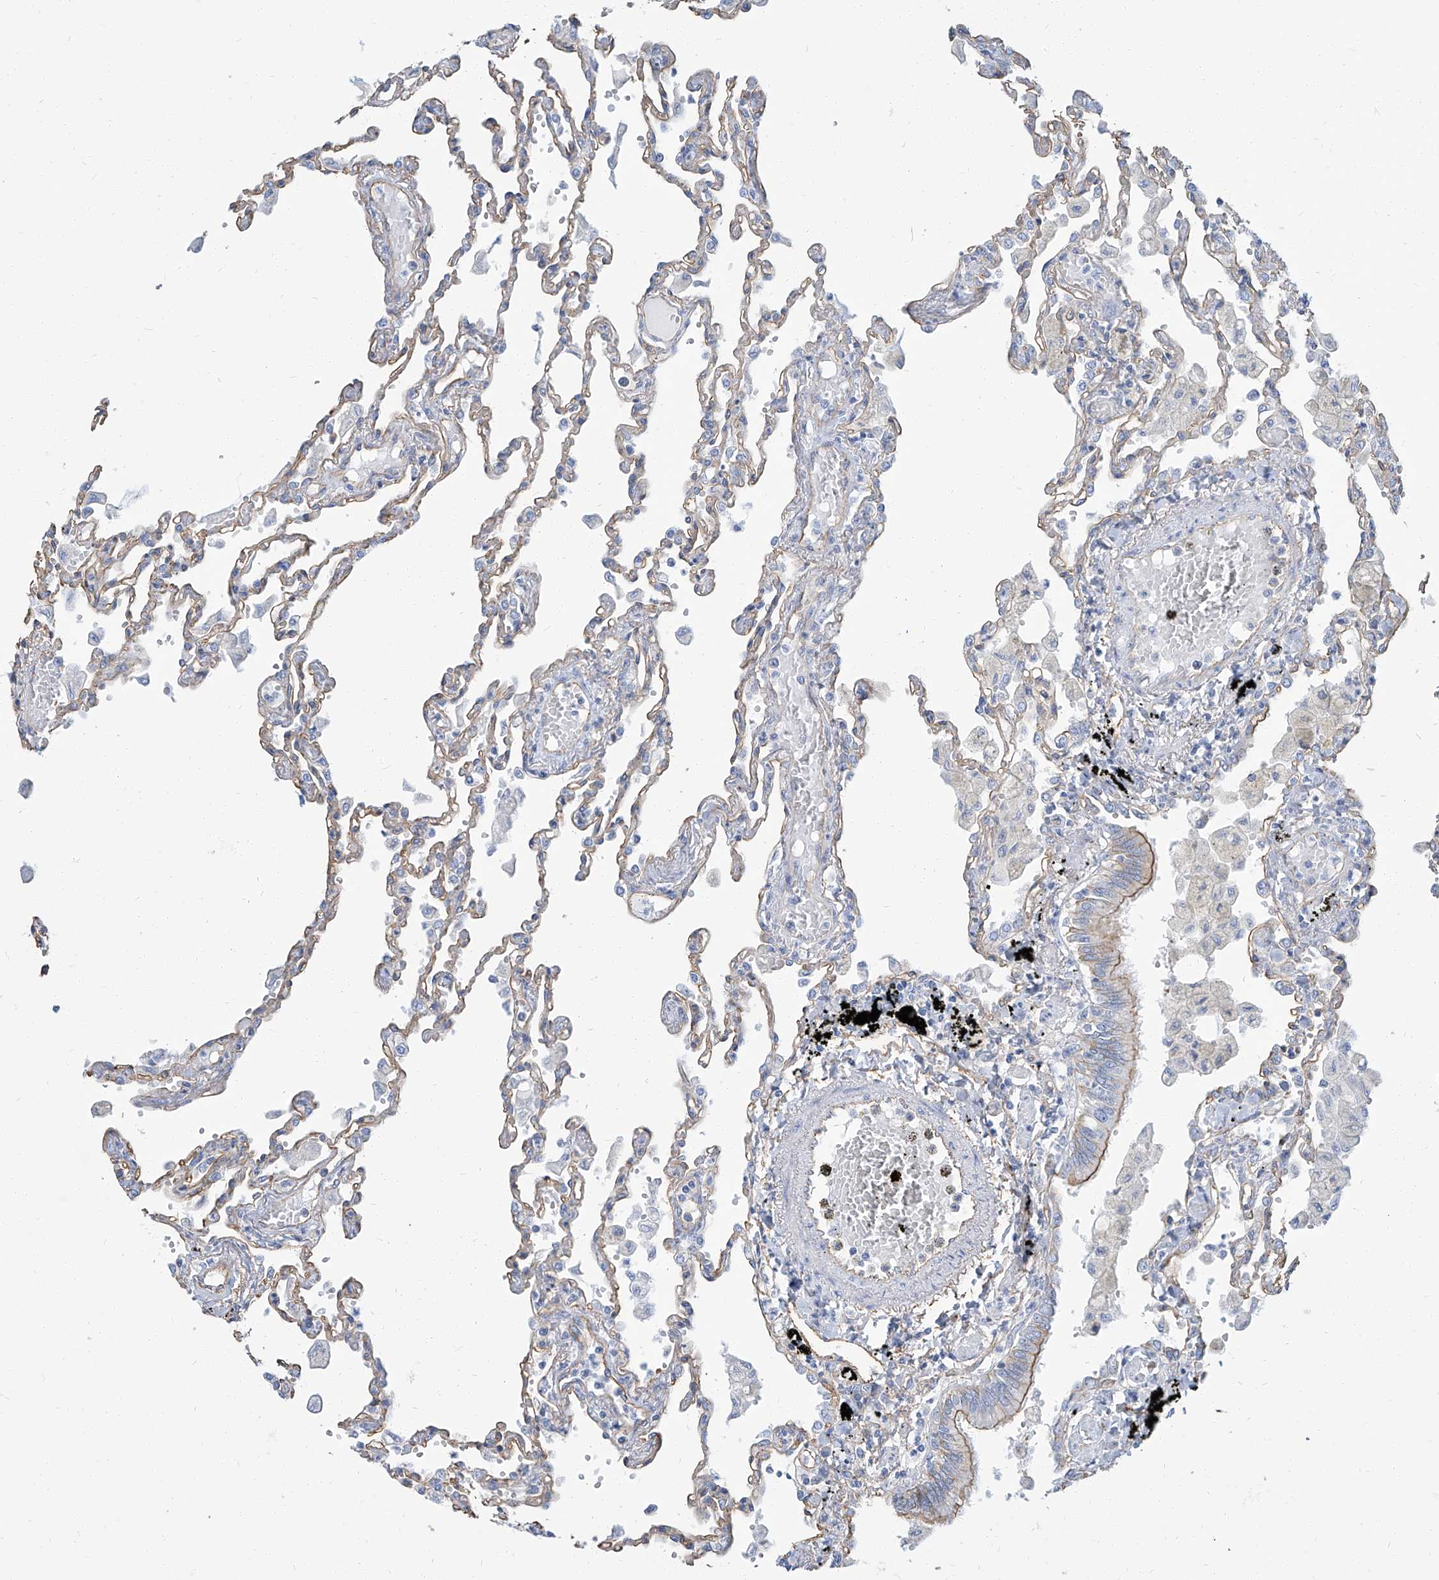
{"staining": {"intensity": "weak", "quantity": "25%-75%", "location": "cytoplasmic/membranous"}, "tissue": "lung", "cell_type": "Alveolar cells", "image_type": "normal", "snomed": [{"axis": "morphology", "description": "Normal tissue, NOS"}, {"axis": "topography", "description": "Bronchus"}, {"axis": "topography", "description": "Lung"}], "caption": "Lung stained for a protein (brown) reveals weak cytoplasmic/membranous positive staining in approximately 25%-75% of alveolar cells.", "gene": "TXLNB", "patient": {"sex": "female", "age": 49}}